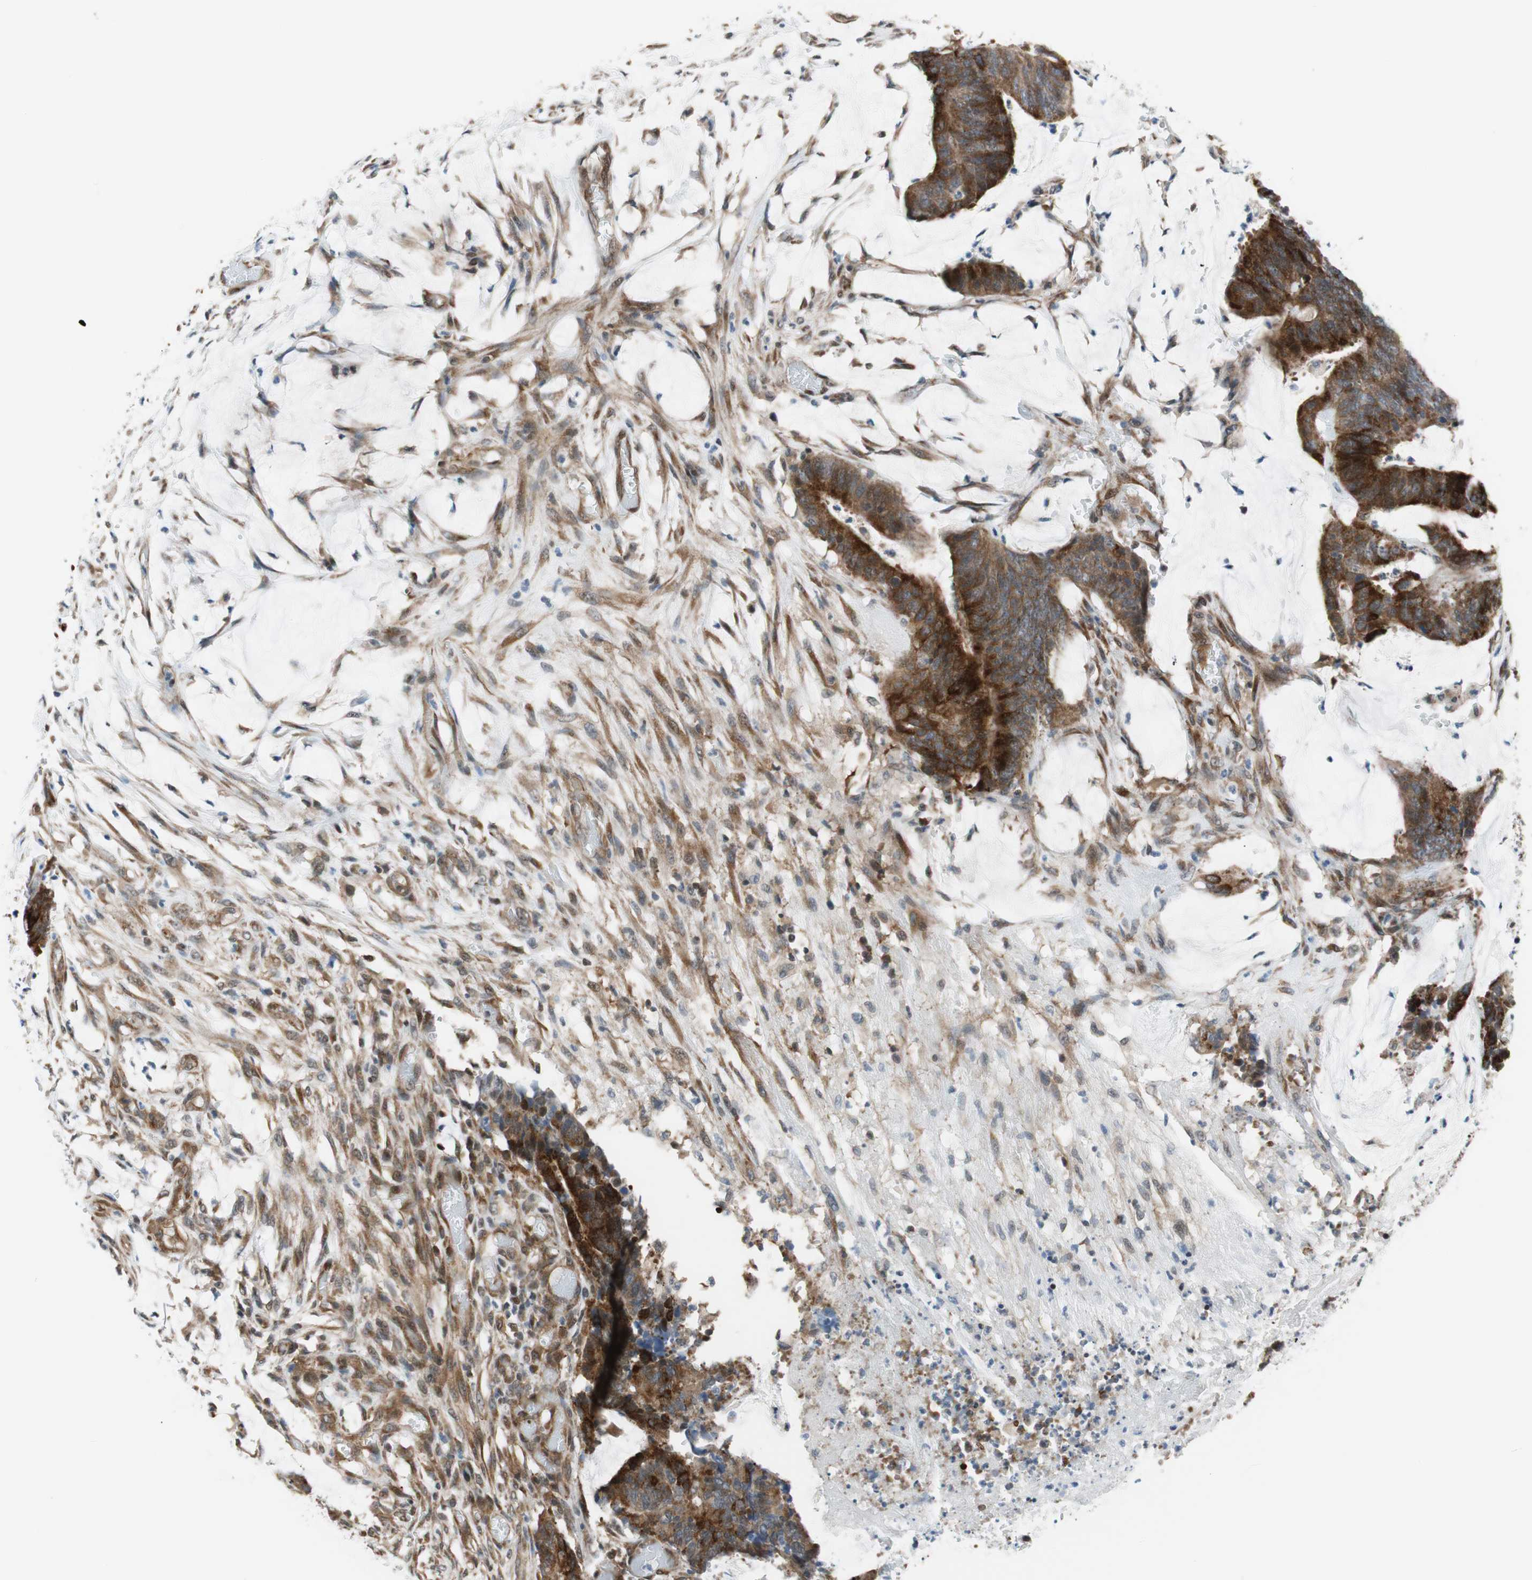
{"staining": {"intensity": "strong", "quantity": ">75%", "location": "cytoplasmic/membranous"}, "tissue": "colorectal cancer", "cell_type": "Tumor cells", "image_type": "cancer", "snomed": [{"axis": "morphology", "description": "Adenocarcinoma, NOS"}, {"axis": "topography", "description": "Rectum"}], "caption": "The immunohistochemical stain highlights strong cytoplasmic/membranous positivity in tumor cells of colorectal cancer (adenocarcinoma) tissue.", "gene": "ZNF512B", "patient": {"sex": "female", "age": 66}}